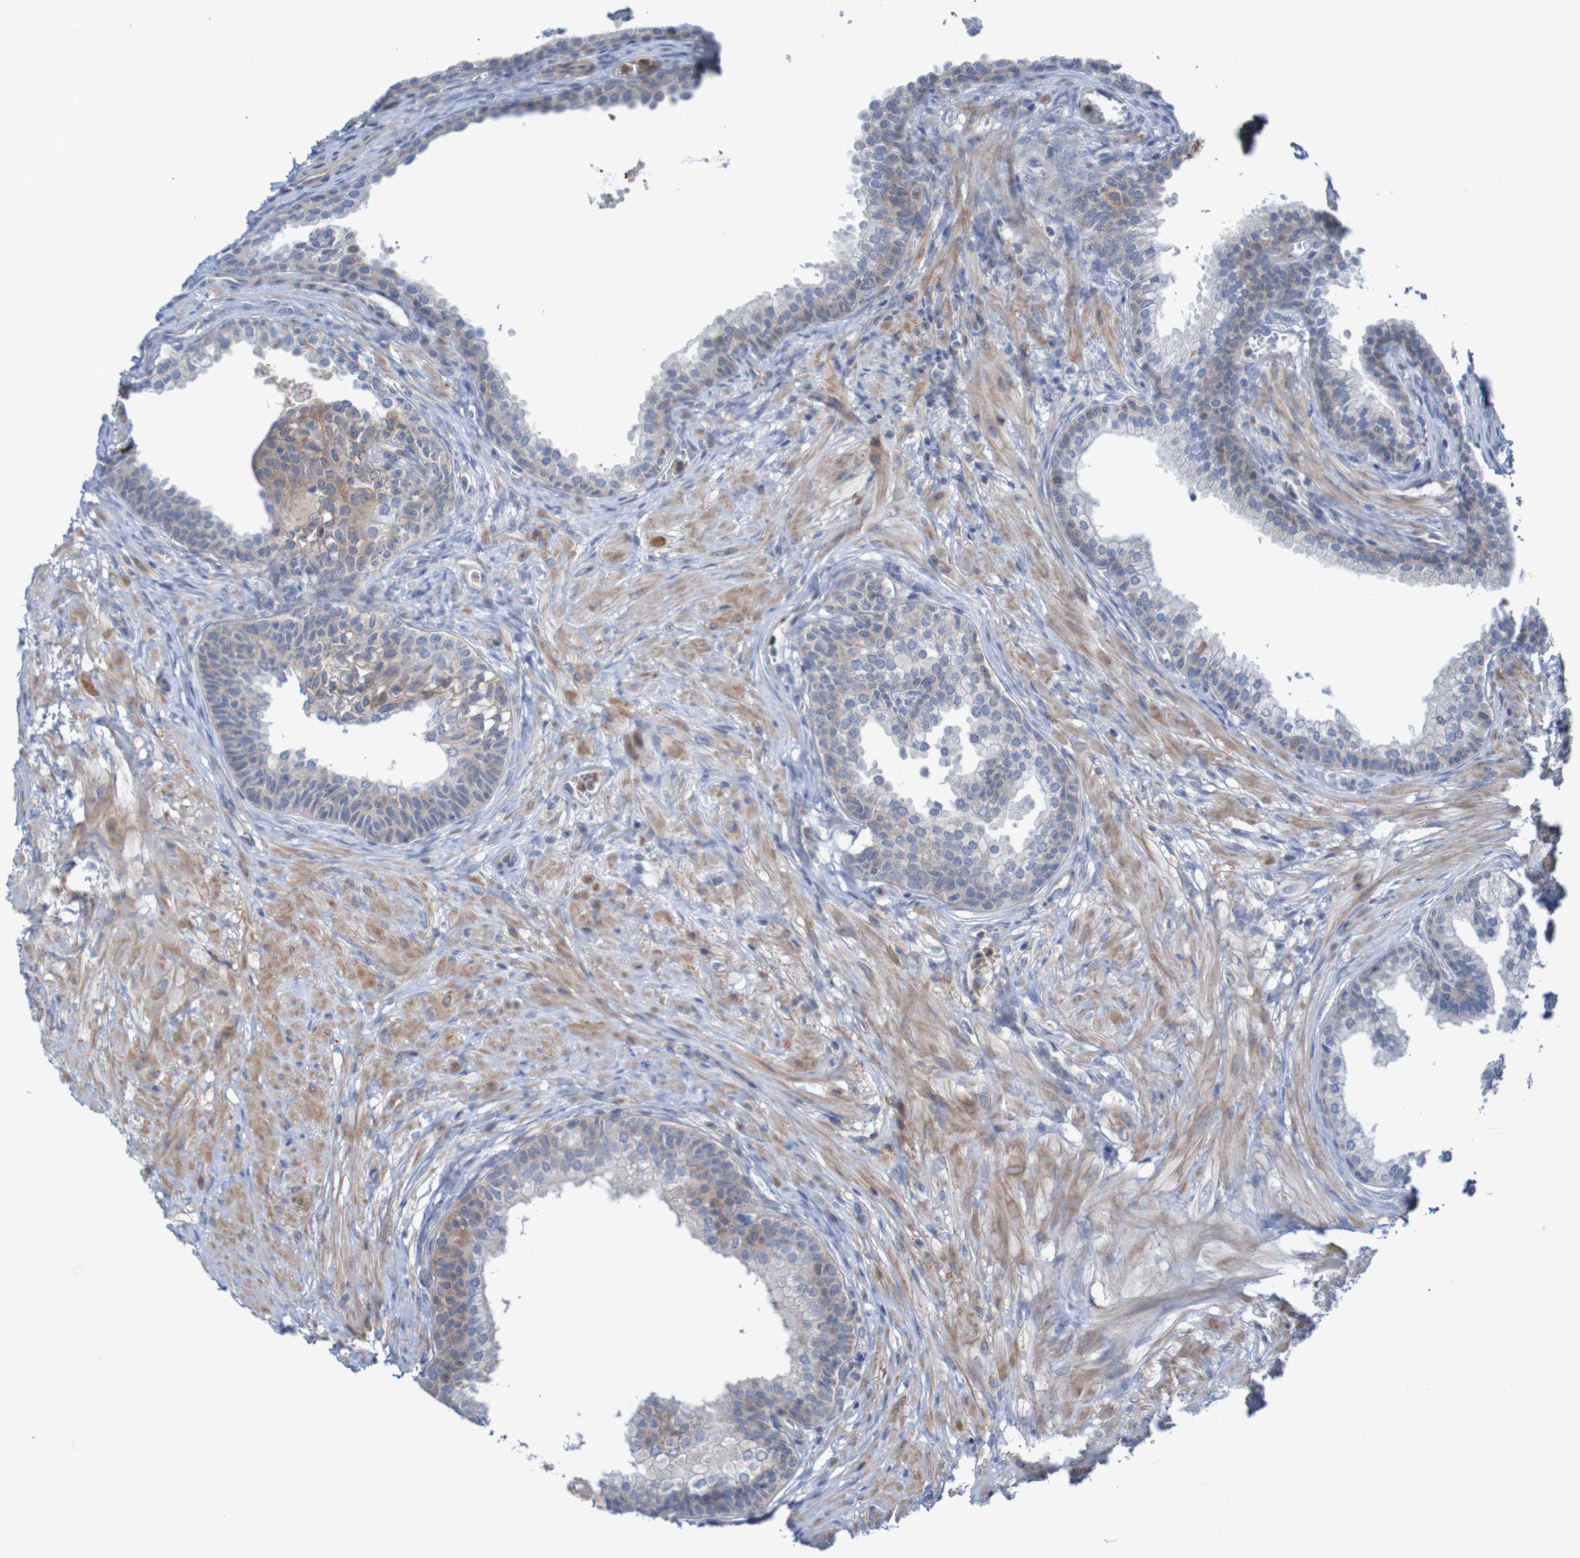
{"staining": {"intensity": "weak", "quantity": ">75%", "location": "cytoplasmic/membranous"}, "tissue": "prostate", "cell_type": "Glandular cells", "image_type": "normal", "snomed": [{"axis": "morphology", "description": "Normal tissue, NOS"}, {"axis": "morphology", "description": "Urothelial carcinoma, Low grade"}, {"axis": "topography", "description": "Urinary bladder"}, {"axis": "topography", "description": "Prostate"}], "caption": "A histopathology image showing weak cytoplasmic/membranous staining in about >75% of glandular cells in benign prostate, as visualized by brown immunohistochemical staining.", "gene": "ANGPT4", "patient": {"sex": "male", "age": 60}}